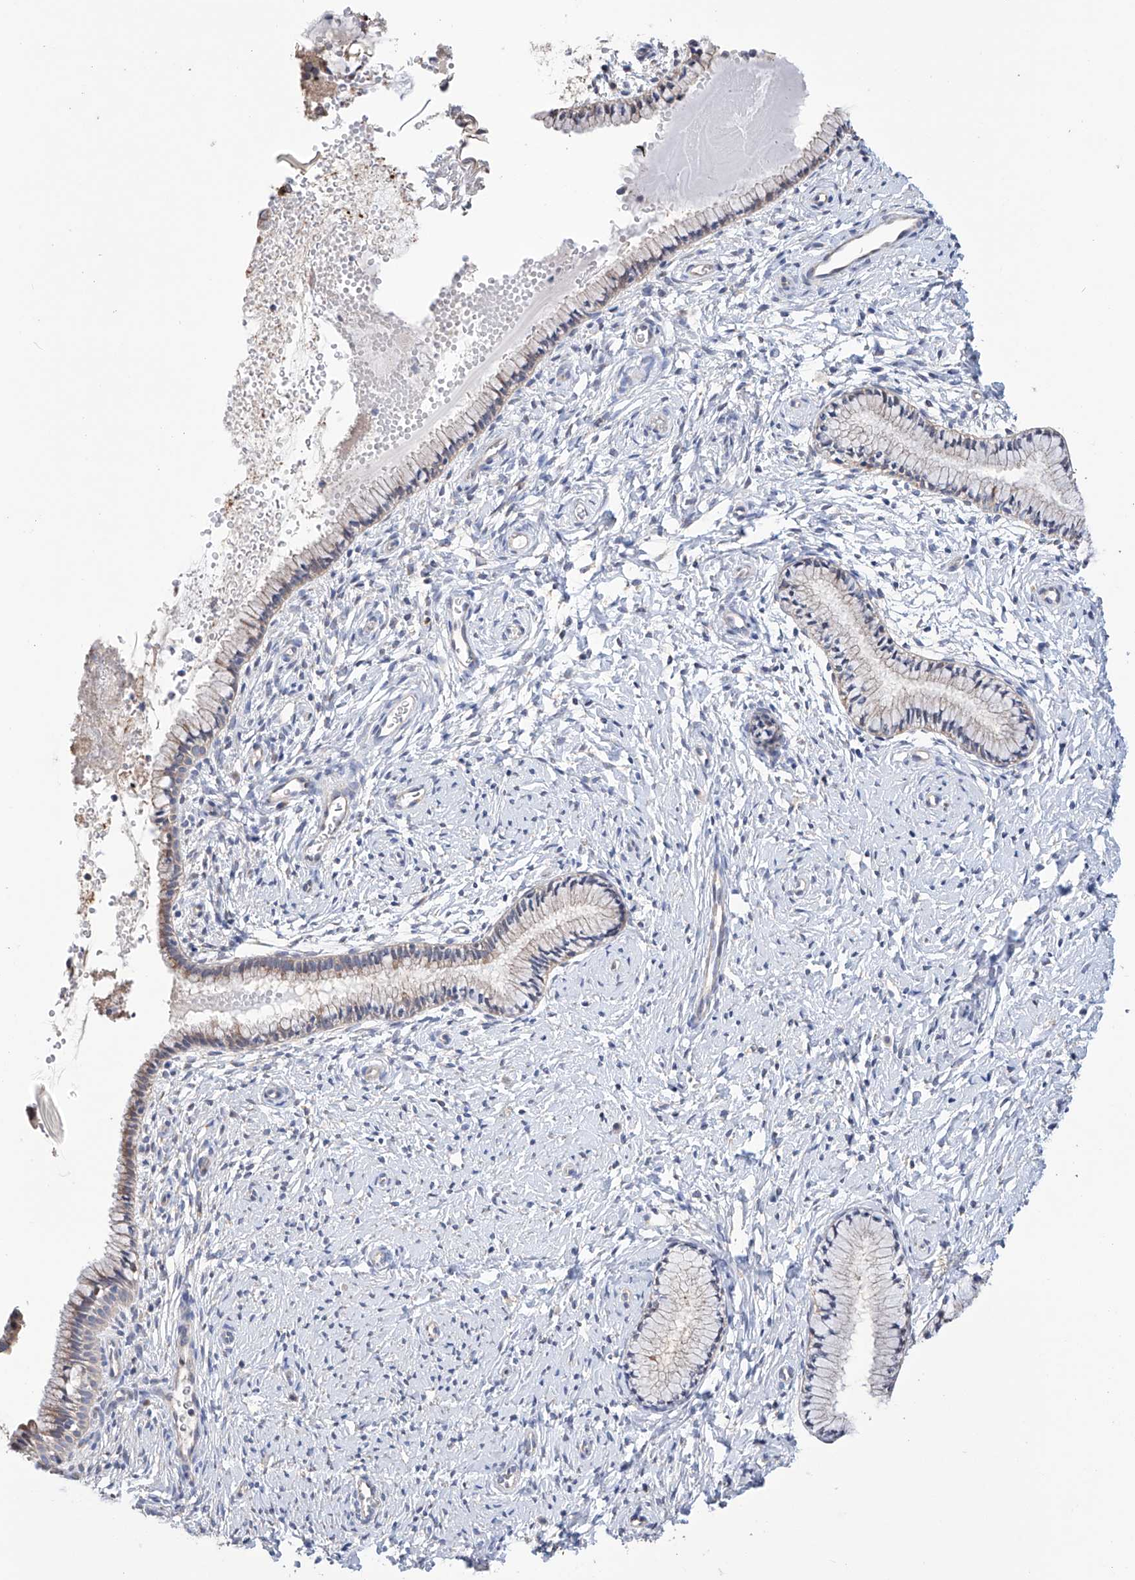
{"staining": {"intensity": "weak", "quantity": "<25%", "location": "cytoplasmic/membranous"}, "tissue": "cervix", "cell_type": "Glandular cells", "image_type": "normal", "snomed": [{"axis": "morphology", "description": "Normal tissue, NOS"}, {"axis": "topography", "description": "Cervix"}], "caption": "Immunohistochemistry image of normal cervix stained for a protein (brown), which reveals no expression in glandular cells. (Brightfield microscopy of DAB immunohistochemistry (IHC) at high magnification).", "gene": "AFG1L", "patient": {"sex": "female", "age": 33}}